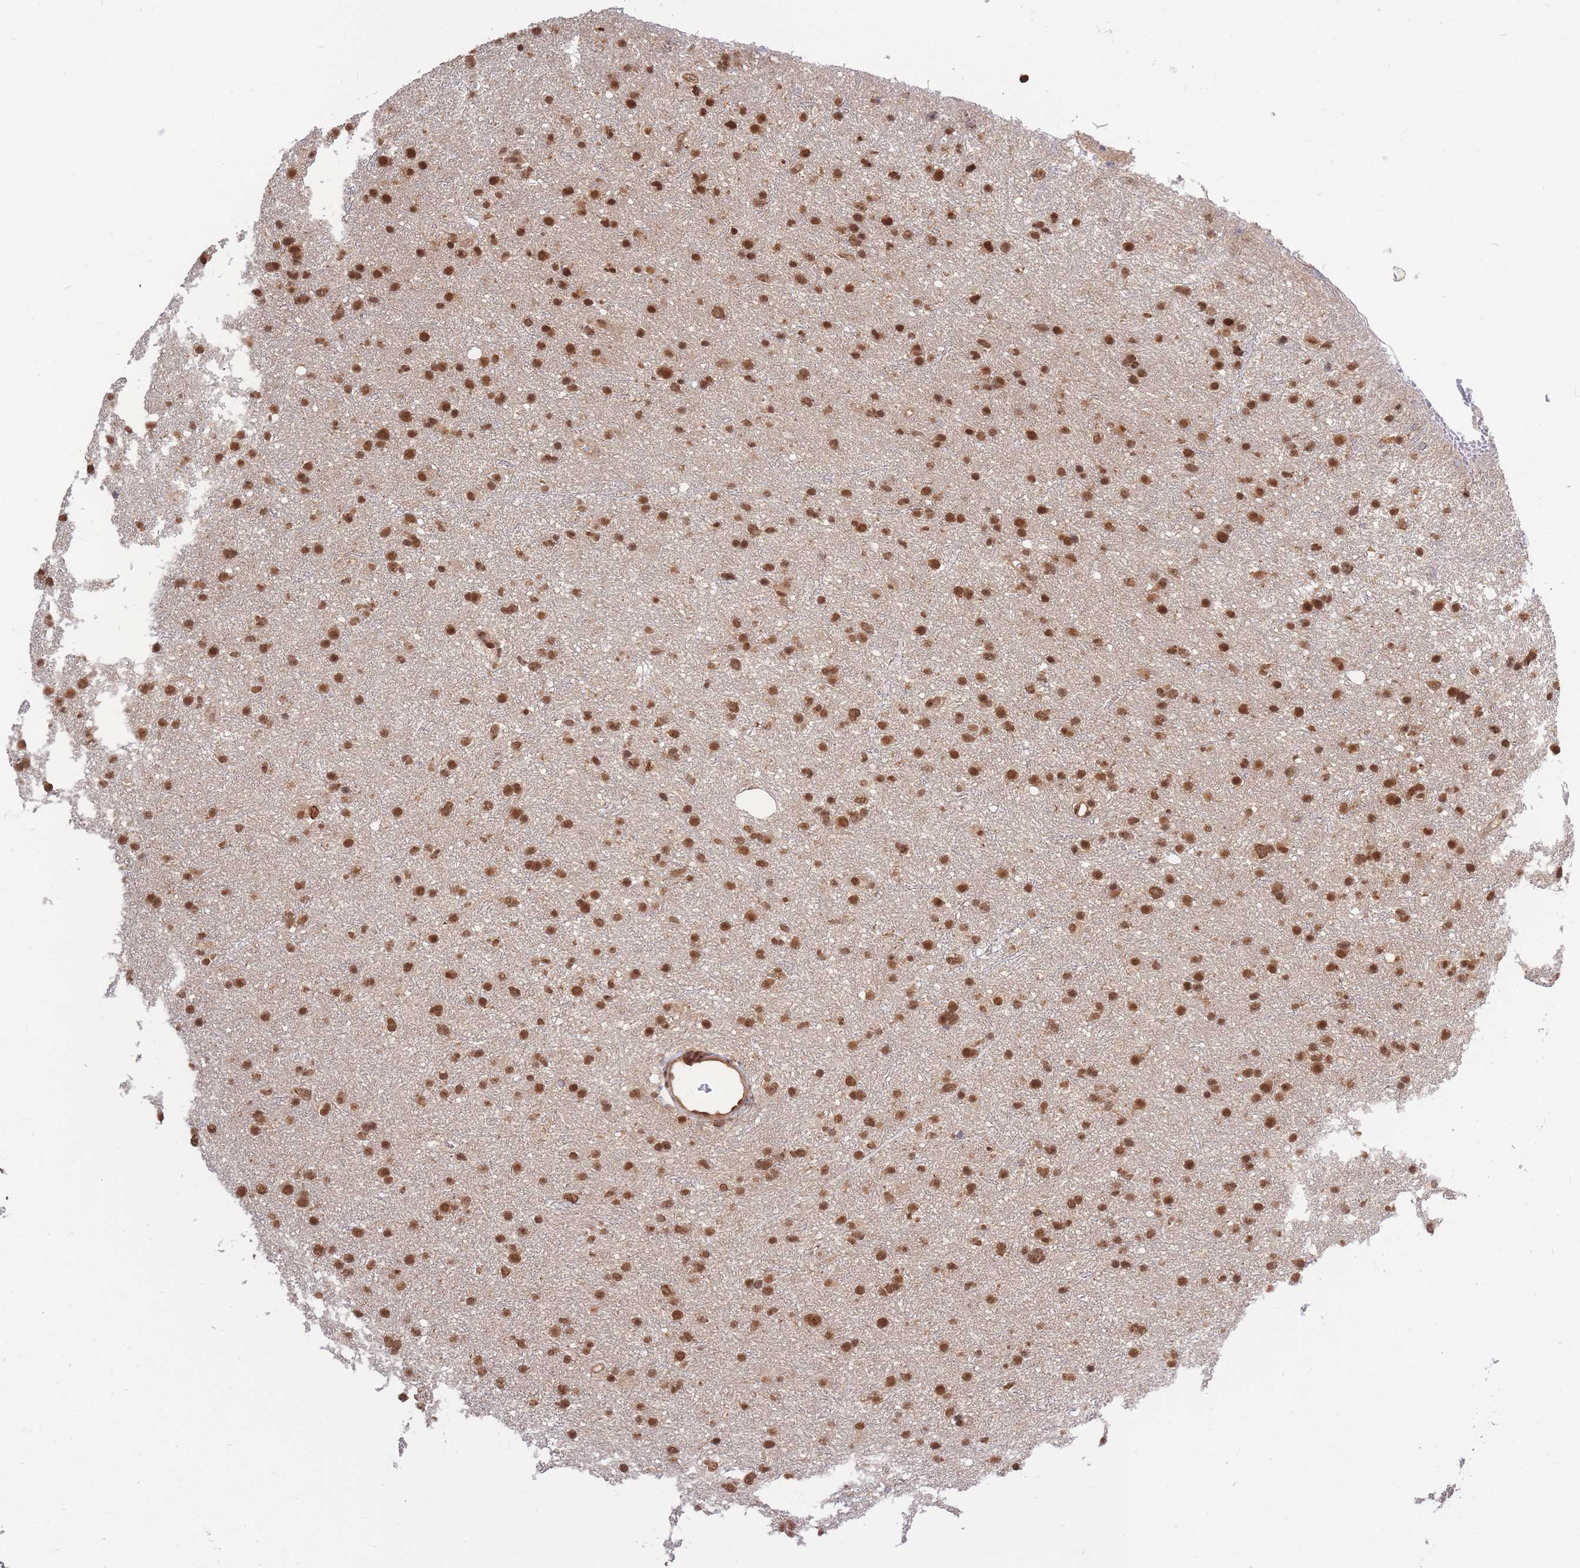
{"staining": {"intensity": "strong", "quantity": ">75%", "location": "nuclear"}, "tissue": "glioma", "cell_type": "Tumor cells", "image_type": "cancer", "snomed": [{"axis": "morphology", "description": "Glioma, malignant, Low grade"}, {"axis": "topography", "description": "Cerebral cortex"}], "caption": "Glioma tissue demonstrates strong nuclear staining in approximately >75% of tumor cells", "gene": "SRA1", "patient": {"sex": "female", "age": 39}}